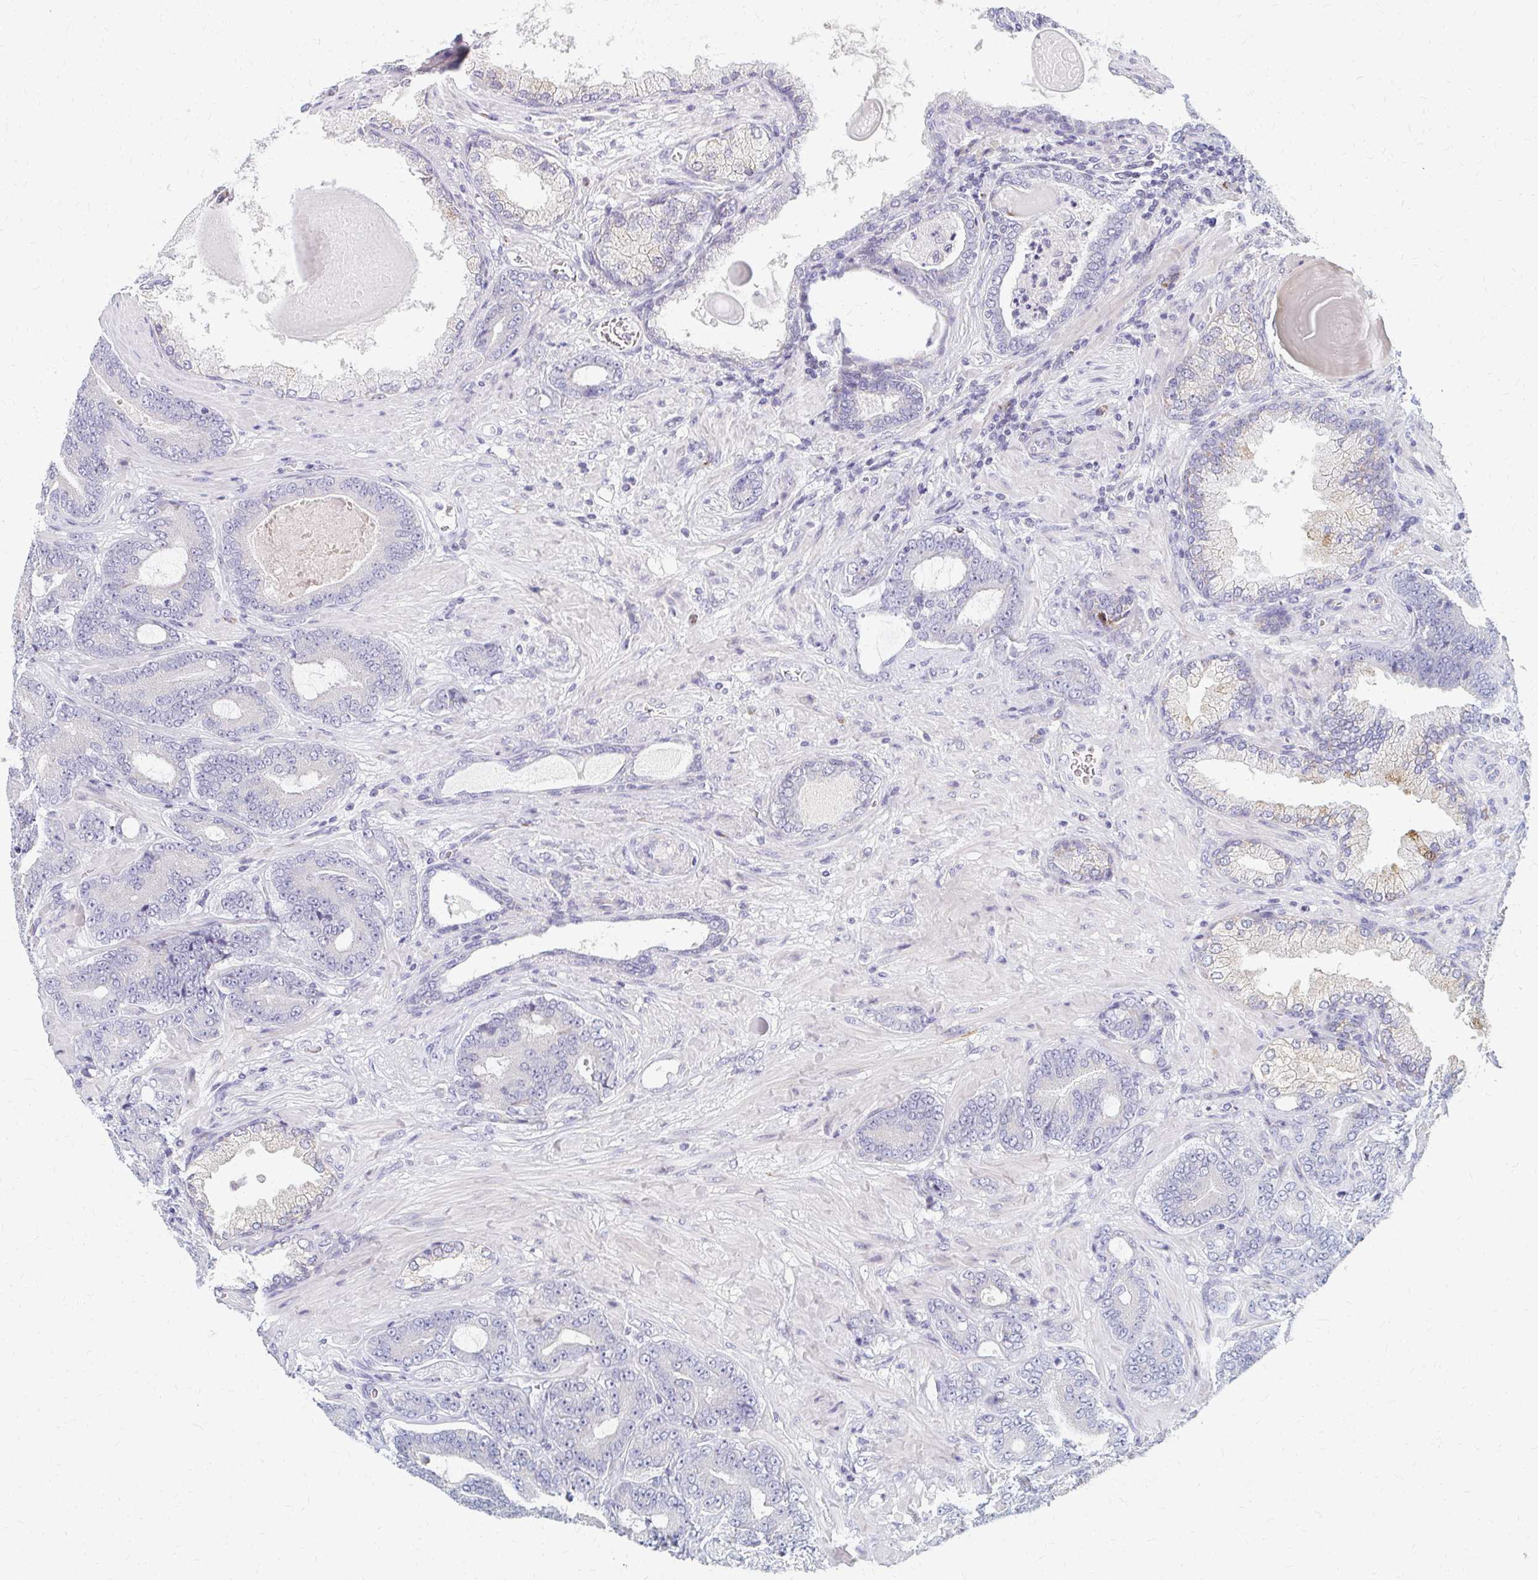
{"staining": {"intensity": "negative", "quantity": "none", "location": "none"}, "tissue": "prostate cancer", "cell_type": "Tumor cells", "image_type": "cancer", "snomed": [{"axis": "morphology", "description": "Adenocarcinoma, High grade"}, {"axis": "topography", "description": "Prostate"}], "caption": "IHC image of human prostate cancer (adenocarcinoma (high-grade)) stained for a protein (brown), which demonstrates no staining in tumor cells. (Stains: DAB (3,3'-diaminobenzidine) IHC with hematoxylin counter stain, Microscopy: brightfield microscopy at high magnification).", "gene": "OR10V1", "patient": {"sex": "male", "age": 62}}